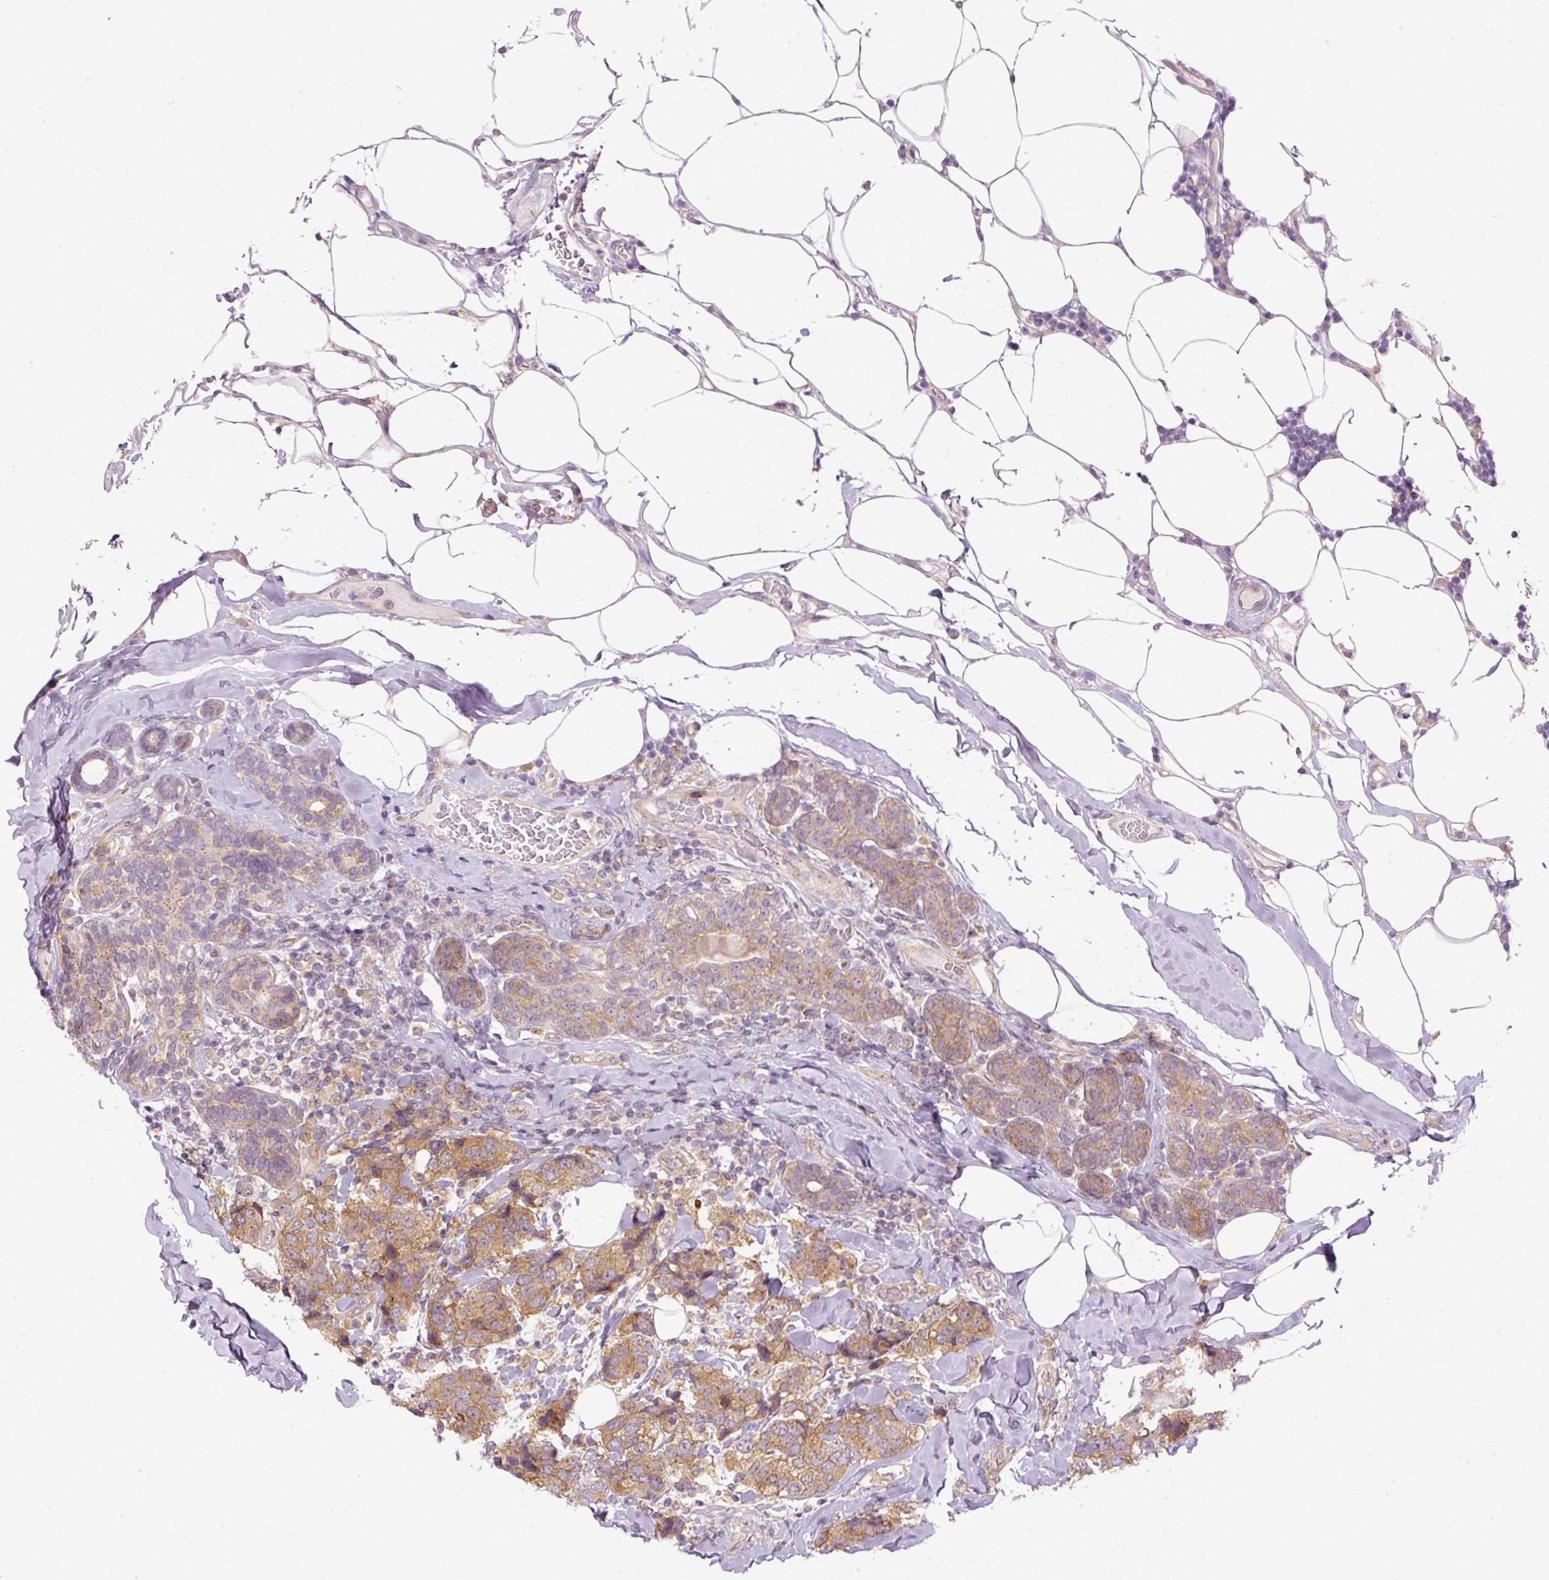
{"staining": {"intensity": "moderate", "quantity": ">75%", "location": "cytoplasmic/membranous"}, "tissue": "breast cancer", "cell_type": "Tumor cells", "image_type": "cancer", "snomed": [{"axis": "morphology", "description": "Lobular carcinoma"}, {"axis": "topography", "description": "Breast"}], "caption": "This histopathology image exhibits immunohistochemistry (IHC) staining of human breast lobular carcinoma, with medium moderate cytoplasmic/membranous positivity in approximately >75% of tumor cells.", "gene": "MZT2B", "patient": {"sex": "female", "age": 59}}